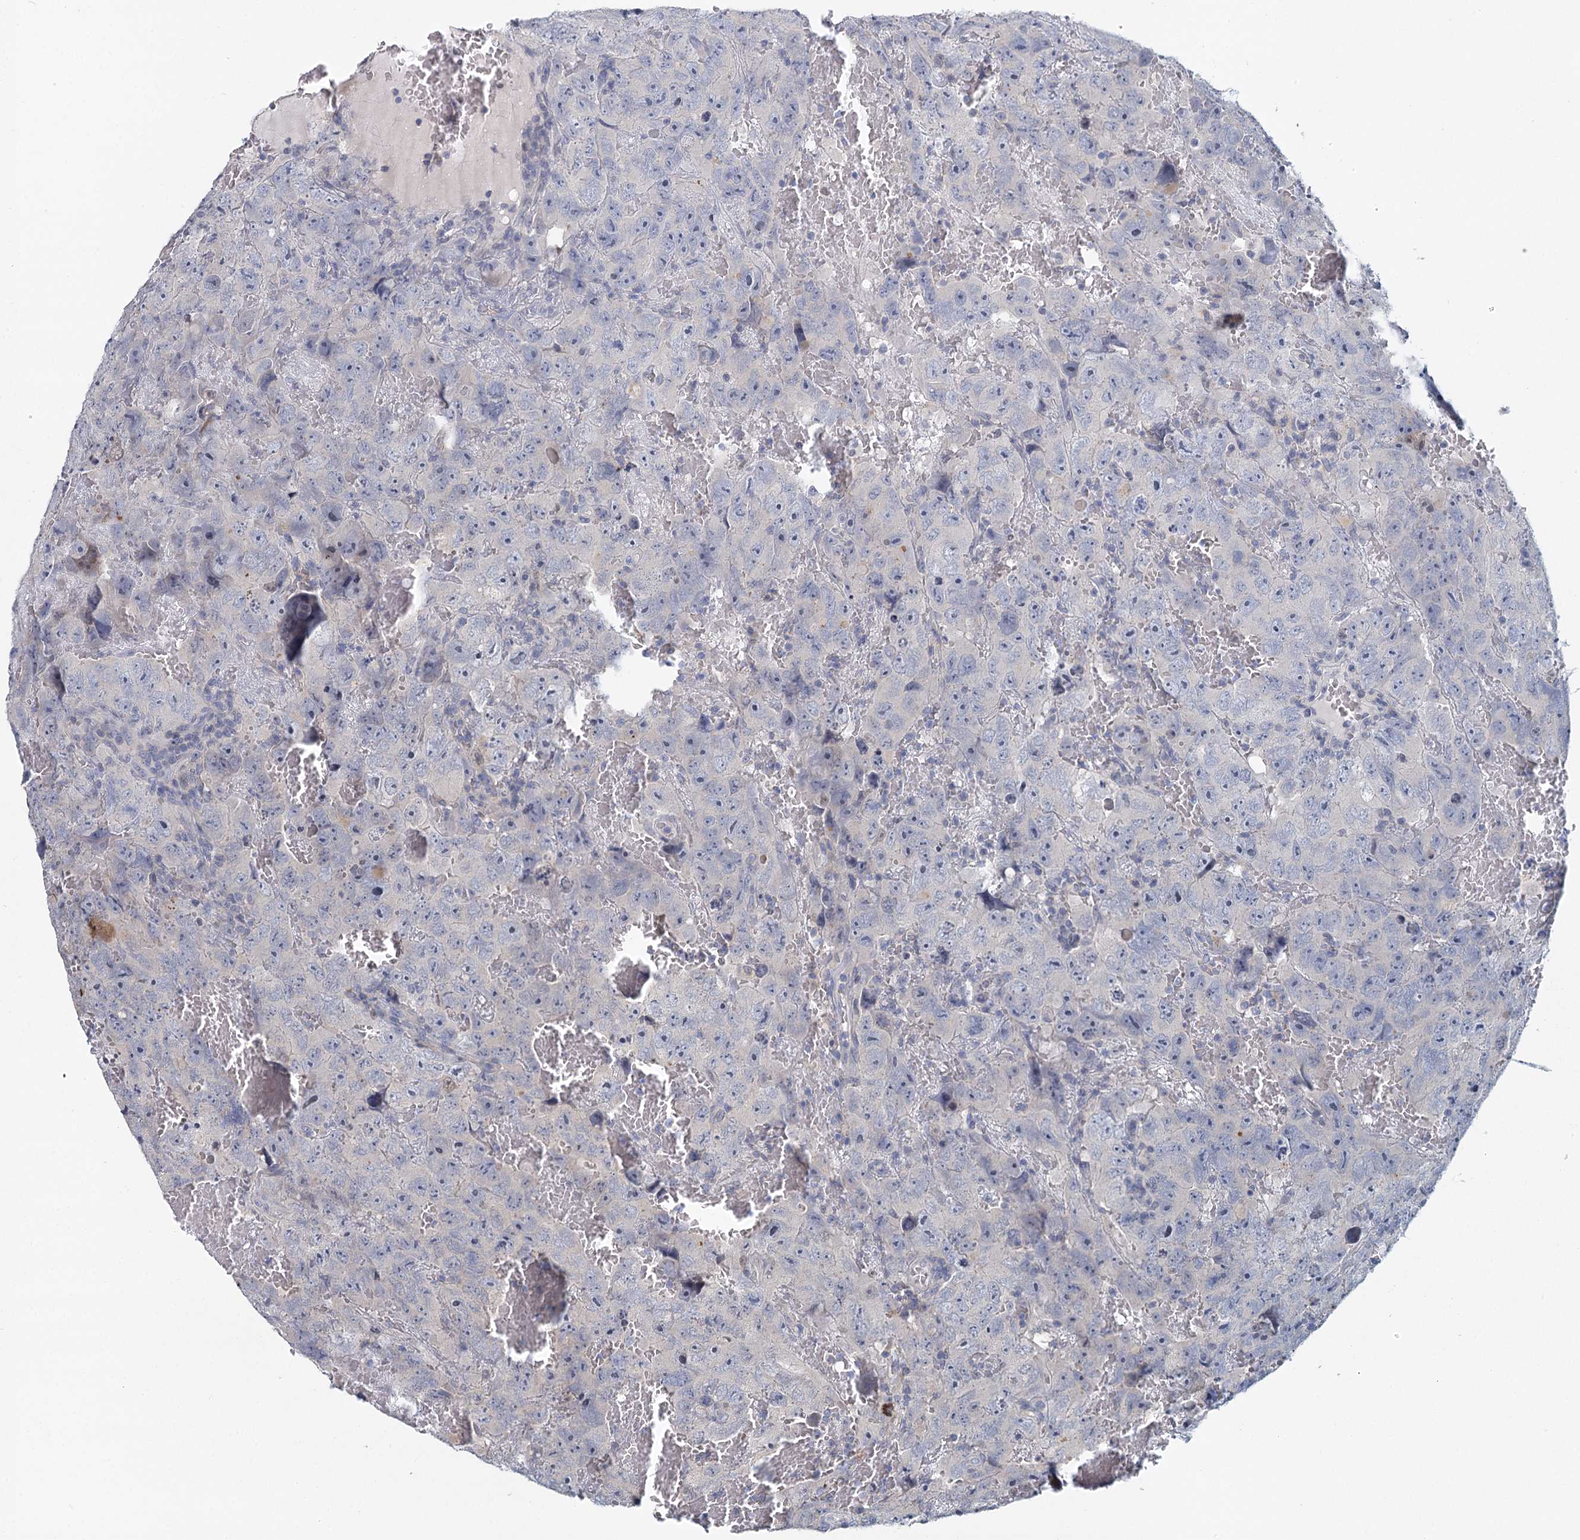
{"staining": {"intensity": "negative", "quantity": "none", "location": "none"}, "tissue": "testis cancer", "cell_type": "Tumor cells", "image_type": "cancer", "snomed": [{"axis": "morphology", "description": "Carcinoma, Embryonal, NOS"}, {"axis": "topography", "description": "Testis"}], "caption": "There is no significant staining in tumor cells of embryonal carcinoma (testis).", "gene": "MYO7B", "patient": {"sex": "male", "age": 45}}